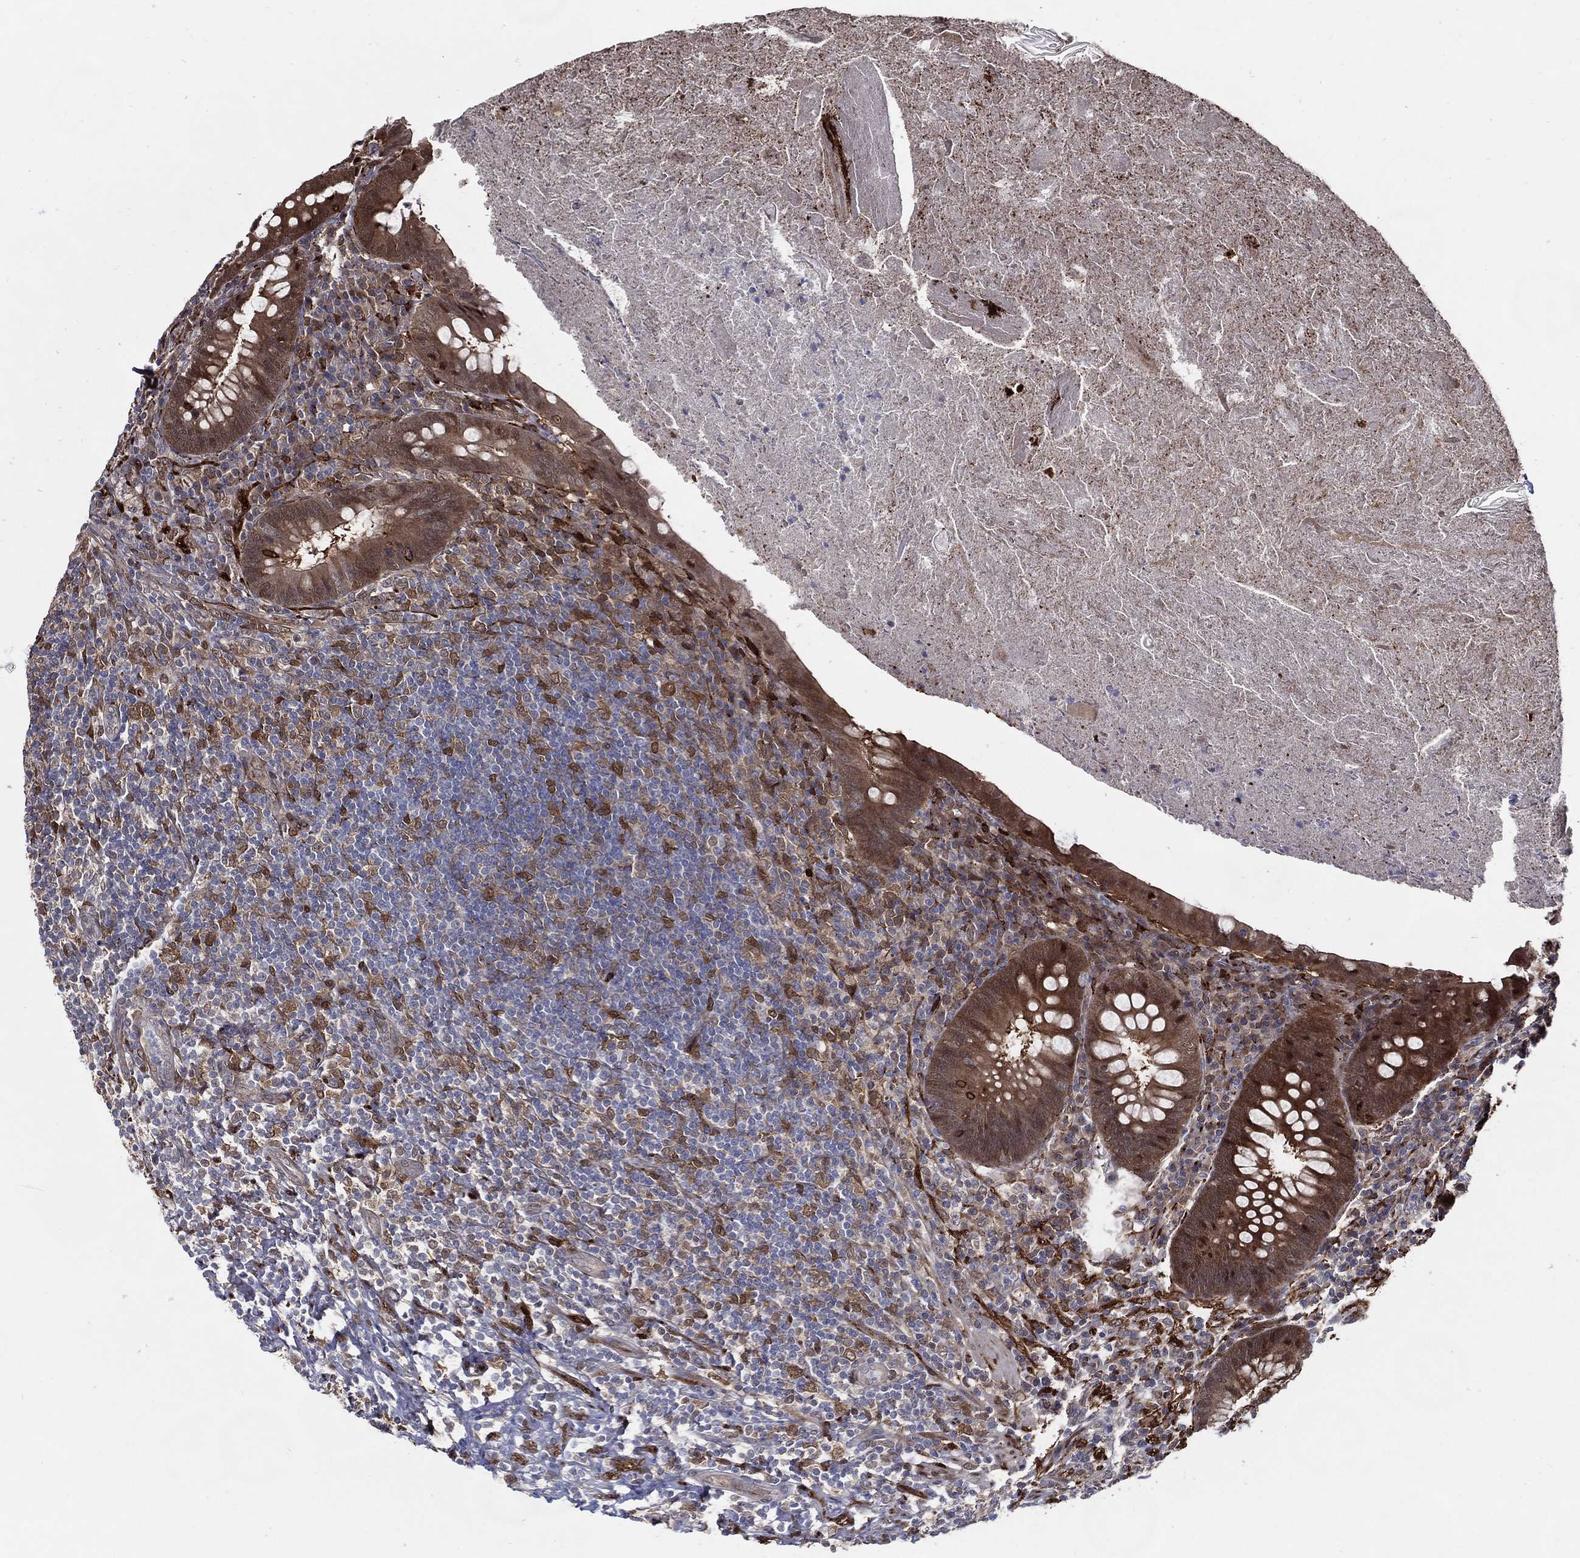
{"staining": {"intensity": "strong", "quantity": "<25%", "location": "cytoplasmic/membranous"}, "tissue": "appendix", "cell_type": "Glandular cells", "image_type": "normal", "snomed": [{"axis": "morphology", "description": "Normal tissue, NOS"}, {"axis": "topography", "description": "Appendix"}], "caption": "Appendix was stained to show a protein in brown. There is medium levels of strong cytoplasmic/membranous positivity in about <25% of glandular cells. The staining was performed using DAB to visualize the protein expression in brown, while the nuclei were stained in blue with hematoxylin (Magnification: 20x).", "gene": "ARHGAP11A", "patient": {"sex": "male", "age": 47}}